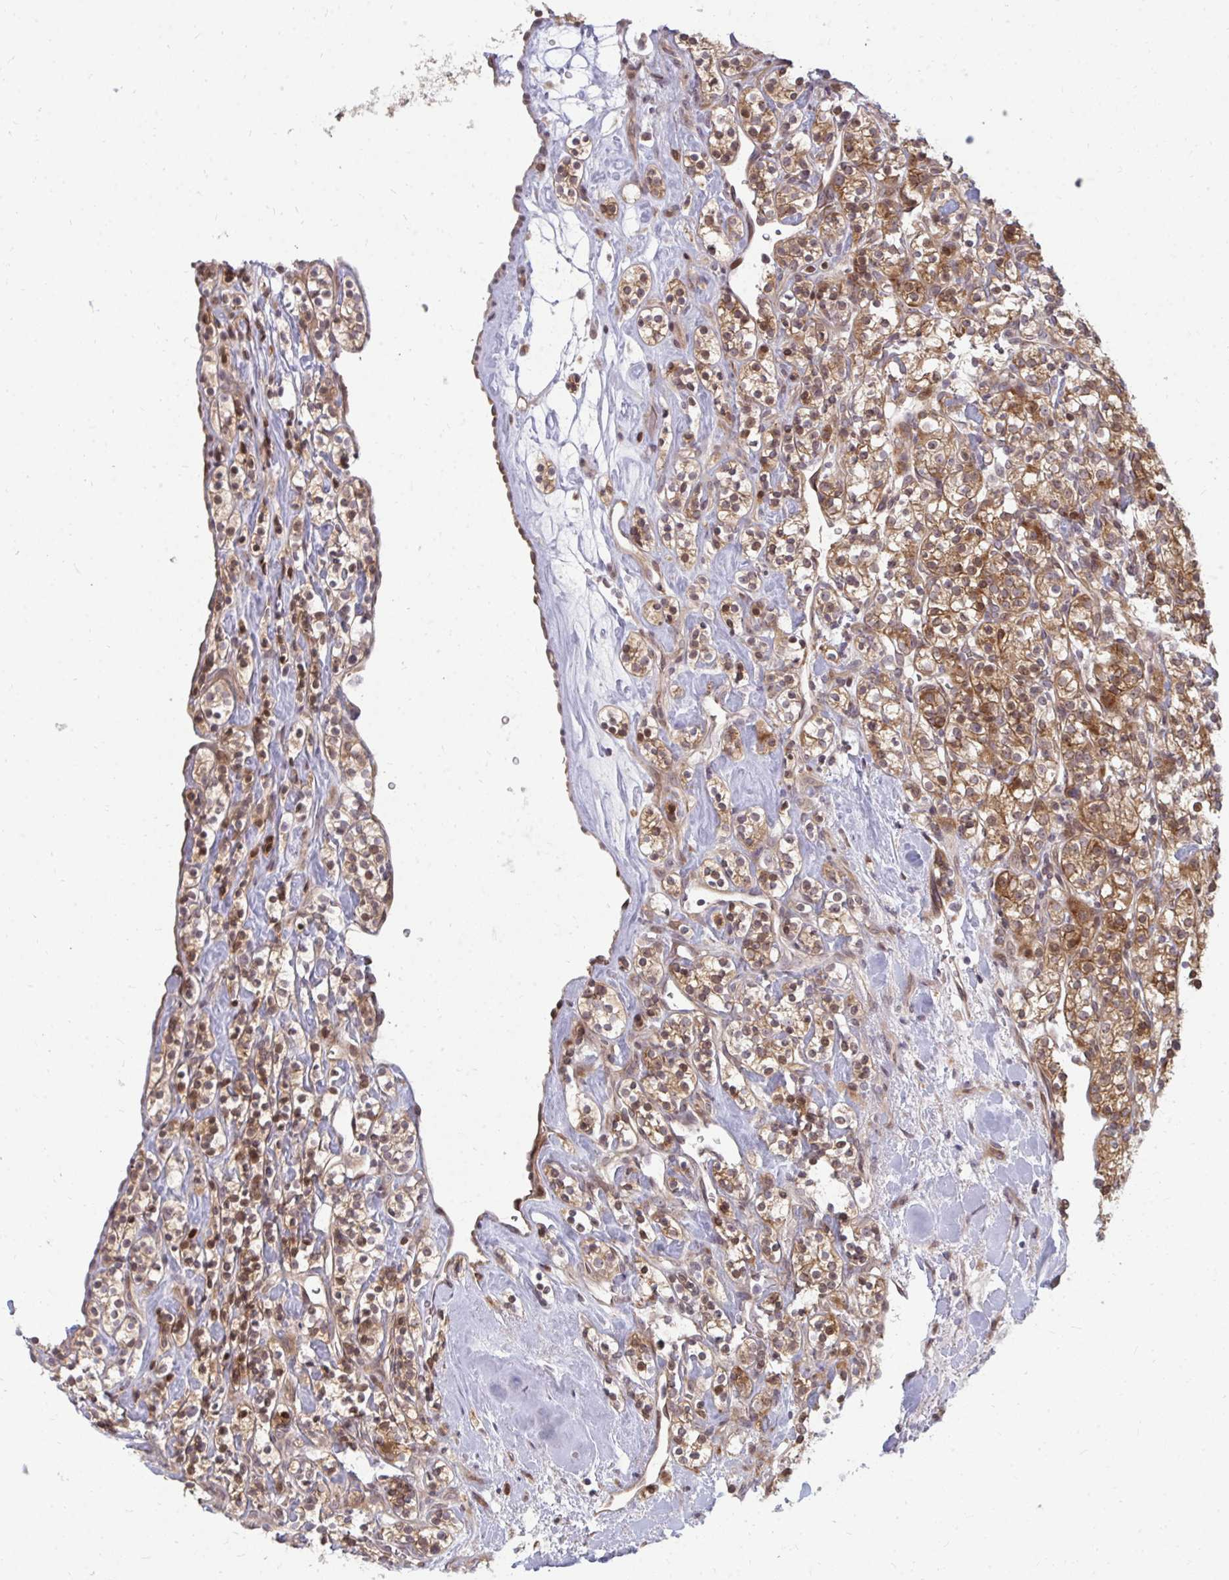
{"staining": {"intensity": "moderate", "quantity": ">75%", "location": "cytoplasmic/membranous"}, "tissue": "renal cancer", "cell_type": "Tumor cells", "image_type": "cancer", "snomed": [{"axis": "morphology", "description": "Adenocarcinoma, NOS"}, {"axis": "topography", "description": "Kidney"}], "caption": "High-power microscopy captured an immunohistochemistry (IHC) photomicrograph of renal cancer (adenocarcinoma), revealing moderate cytoplasmic/membranous staining in about >75% of tumor cells.", "gene": "ZNF285", "patient": {"sex": "male", "age": 77}}